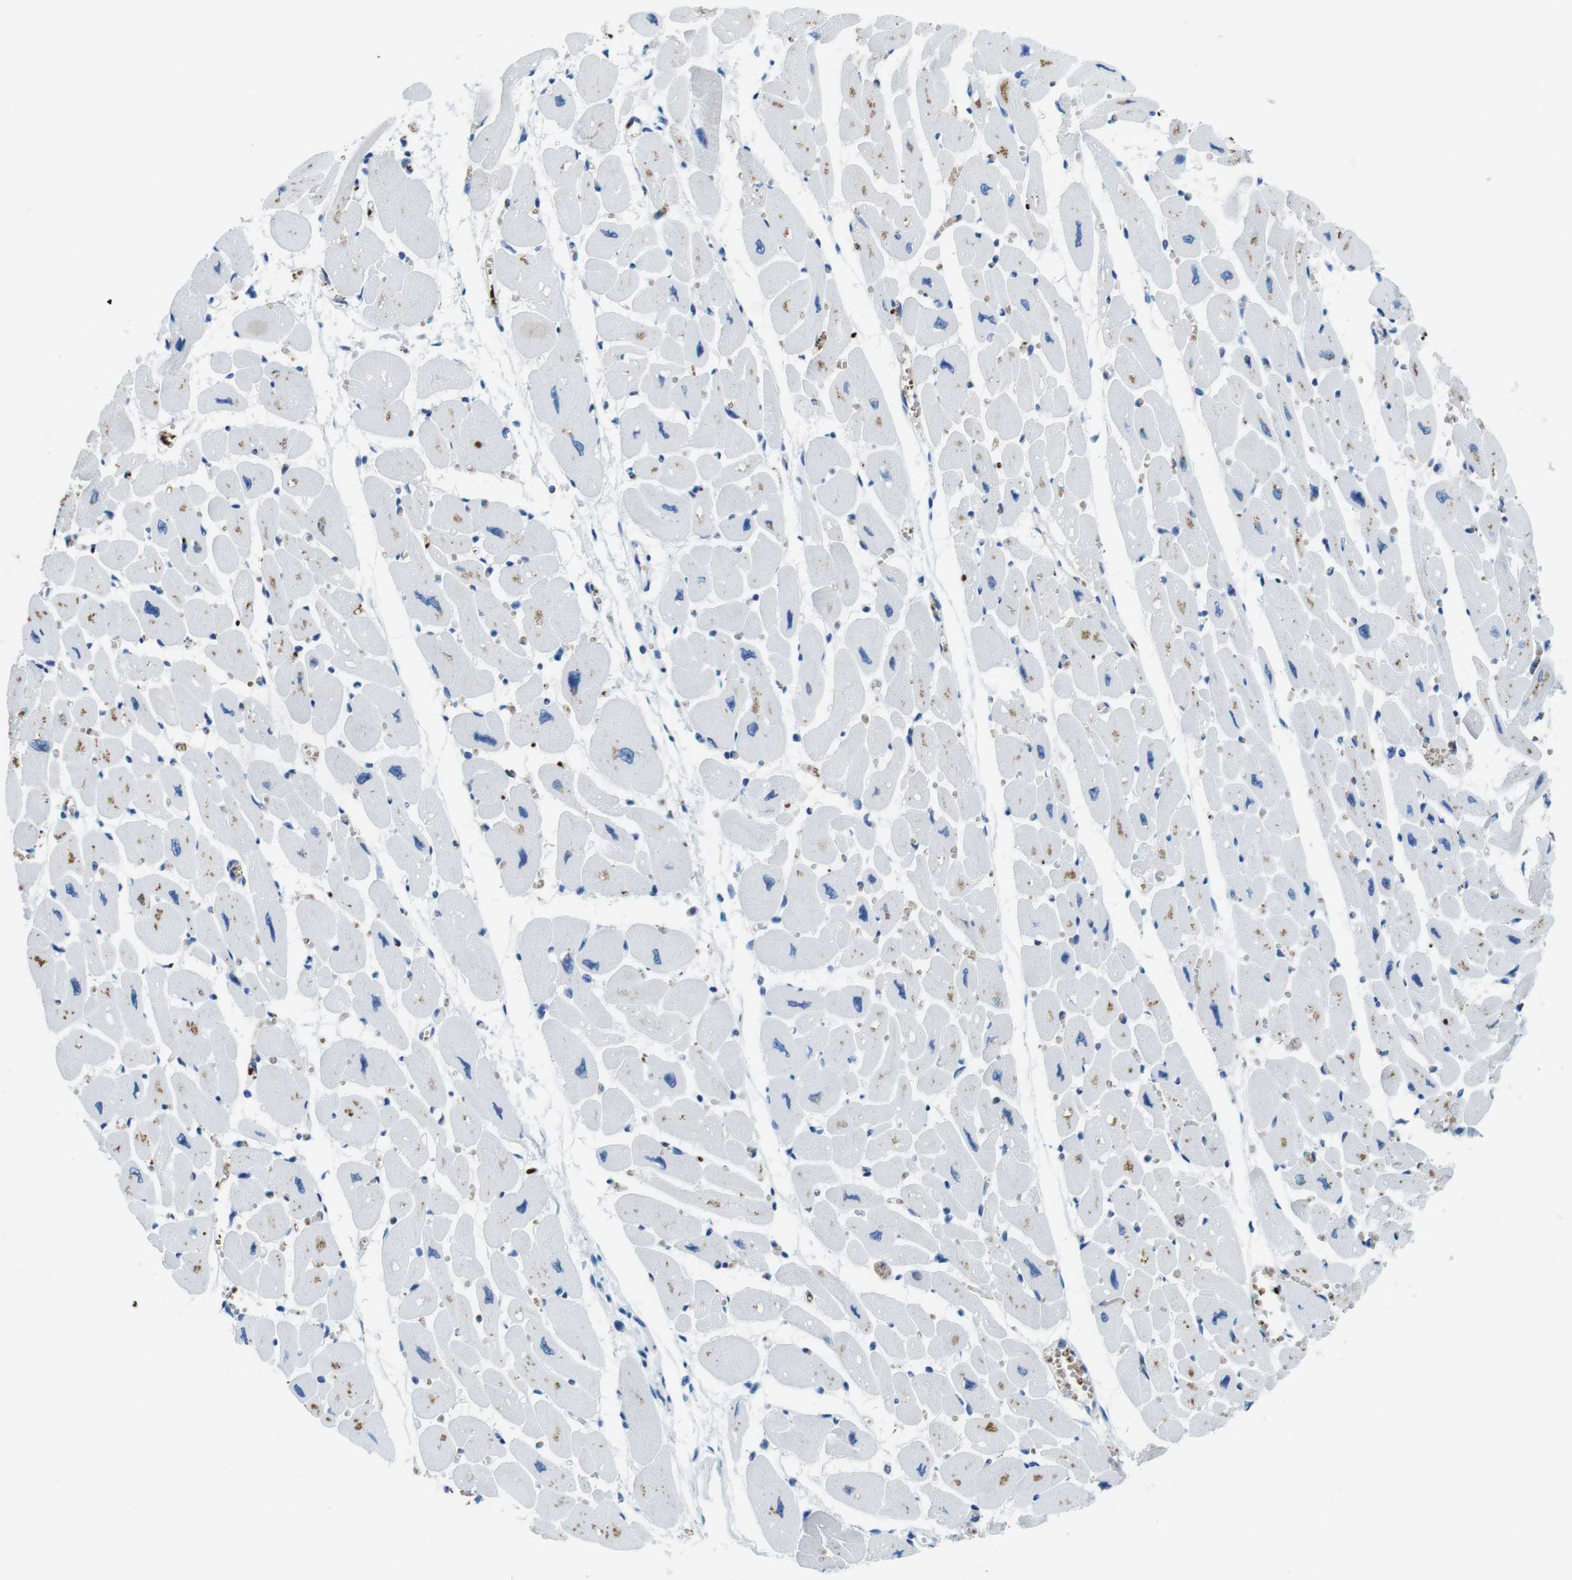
{"staining": {"intensity": "negative", "quantity": "none", "location": "none"}, "tissue": "heart muscle", "cell_type": "Cardiomyocytes", "image_type": "normal", "snomed": [{"axis": "morphology", "description": "Normal tissue, NOS"}, {"axis": "topography", "description": "Heart"}], "caption": "A photomicrograph of heart muscle stained for a protein exhibits no brown staining in cardiomyocytes.", "gene": "TFAP2C", "patient": {"sex": "female", "age": 54}}